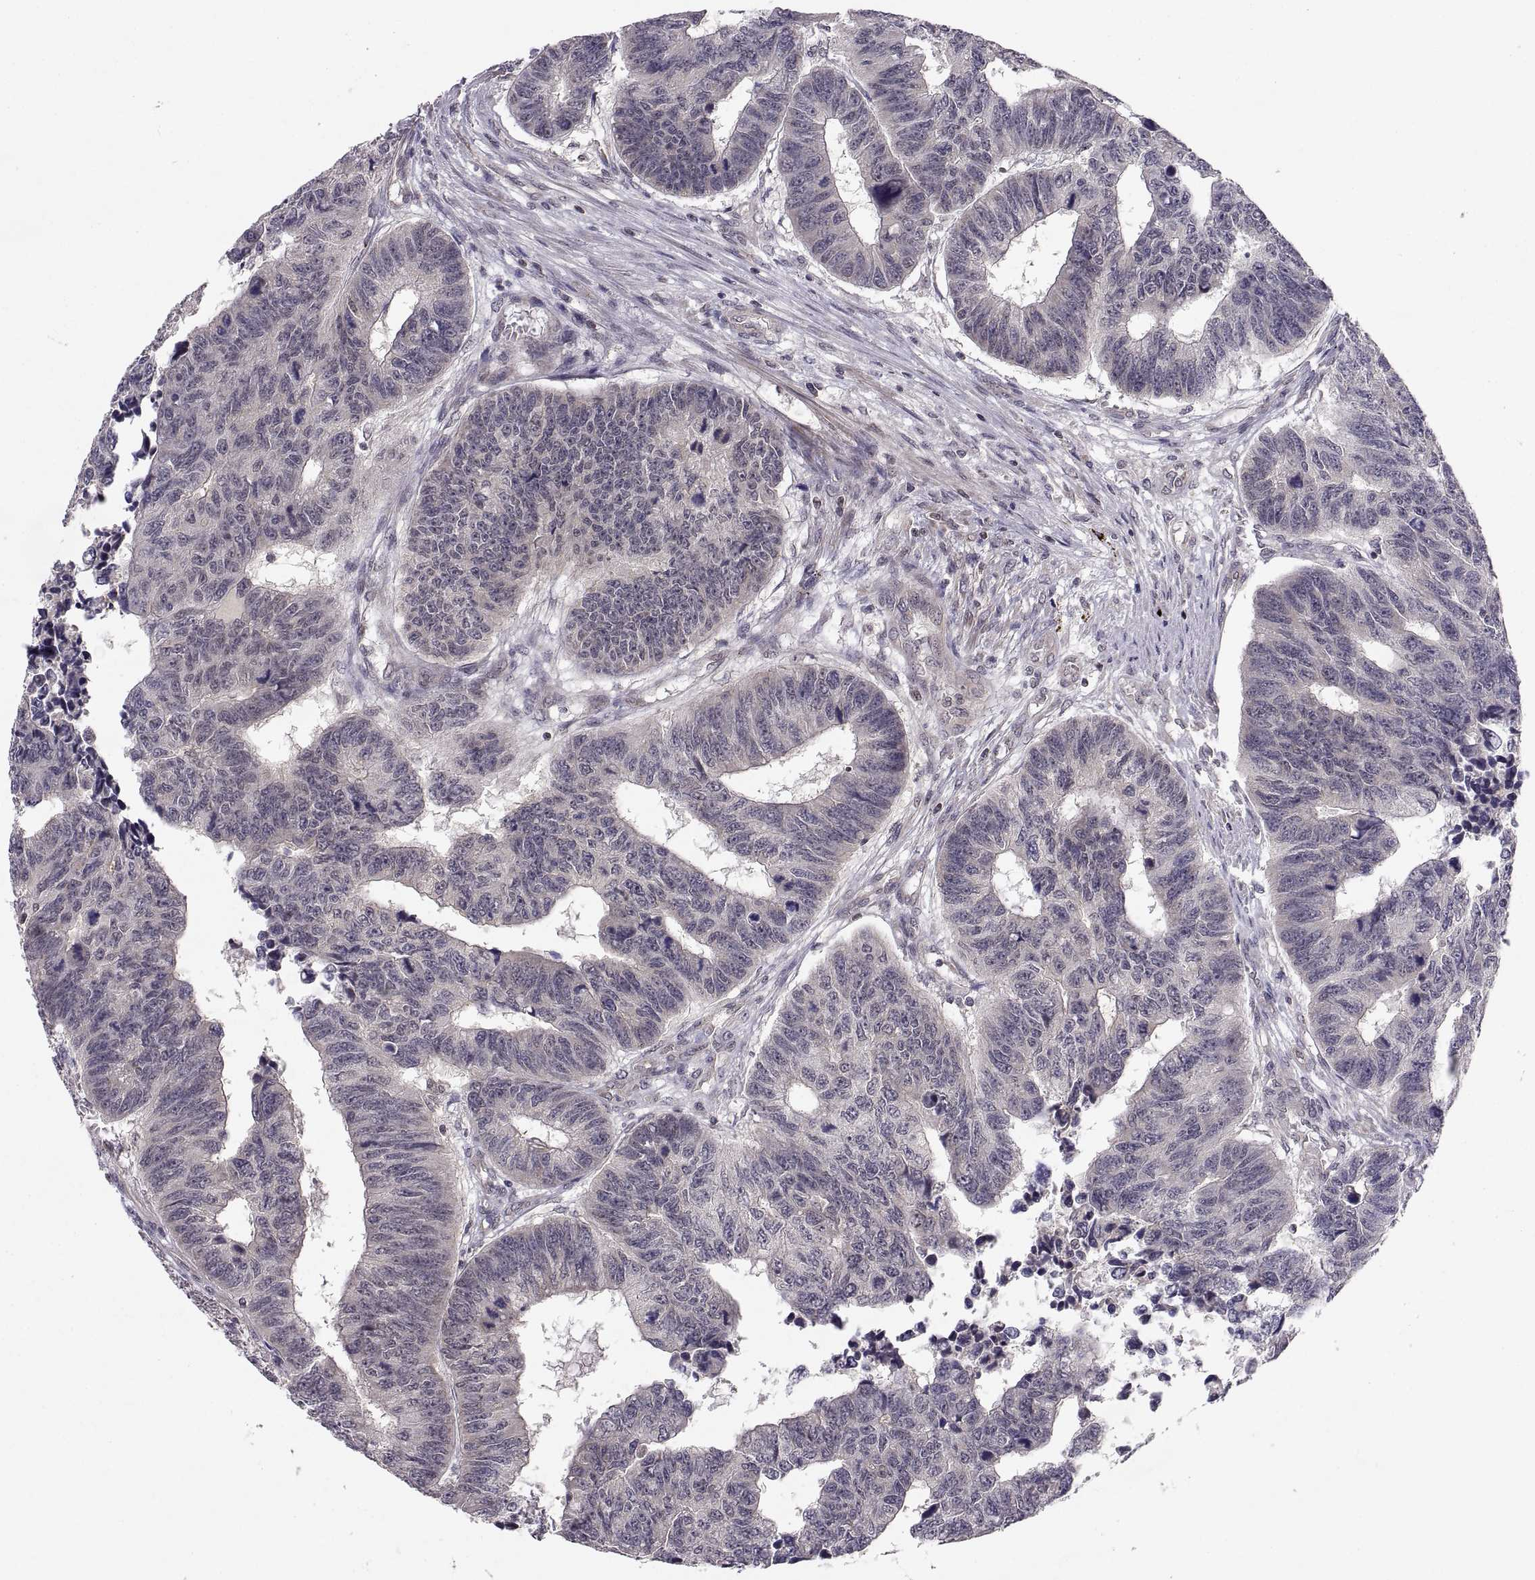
{"staining": {"intensity": "weak", "quantity": "<25%", "location": "cytoplasmic/membranous"}, "tissue": "colorectal cancer", "cell_type": "Tumor cells", "image_type": "cancer", "snomed": [{"axis": "morphology", "description": "Adenocarcinoma, NOS"}, {"axis": "topography", "description": "Rectum"}], "caption": "Immunohistochemical staining of colorectal cancer (adenocarcinoma) shows no significant staining in tumor cells.", "gene": "ABL2", "patient": {"sex": "female", "age": 85}}